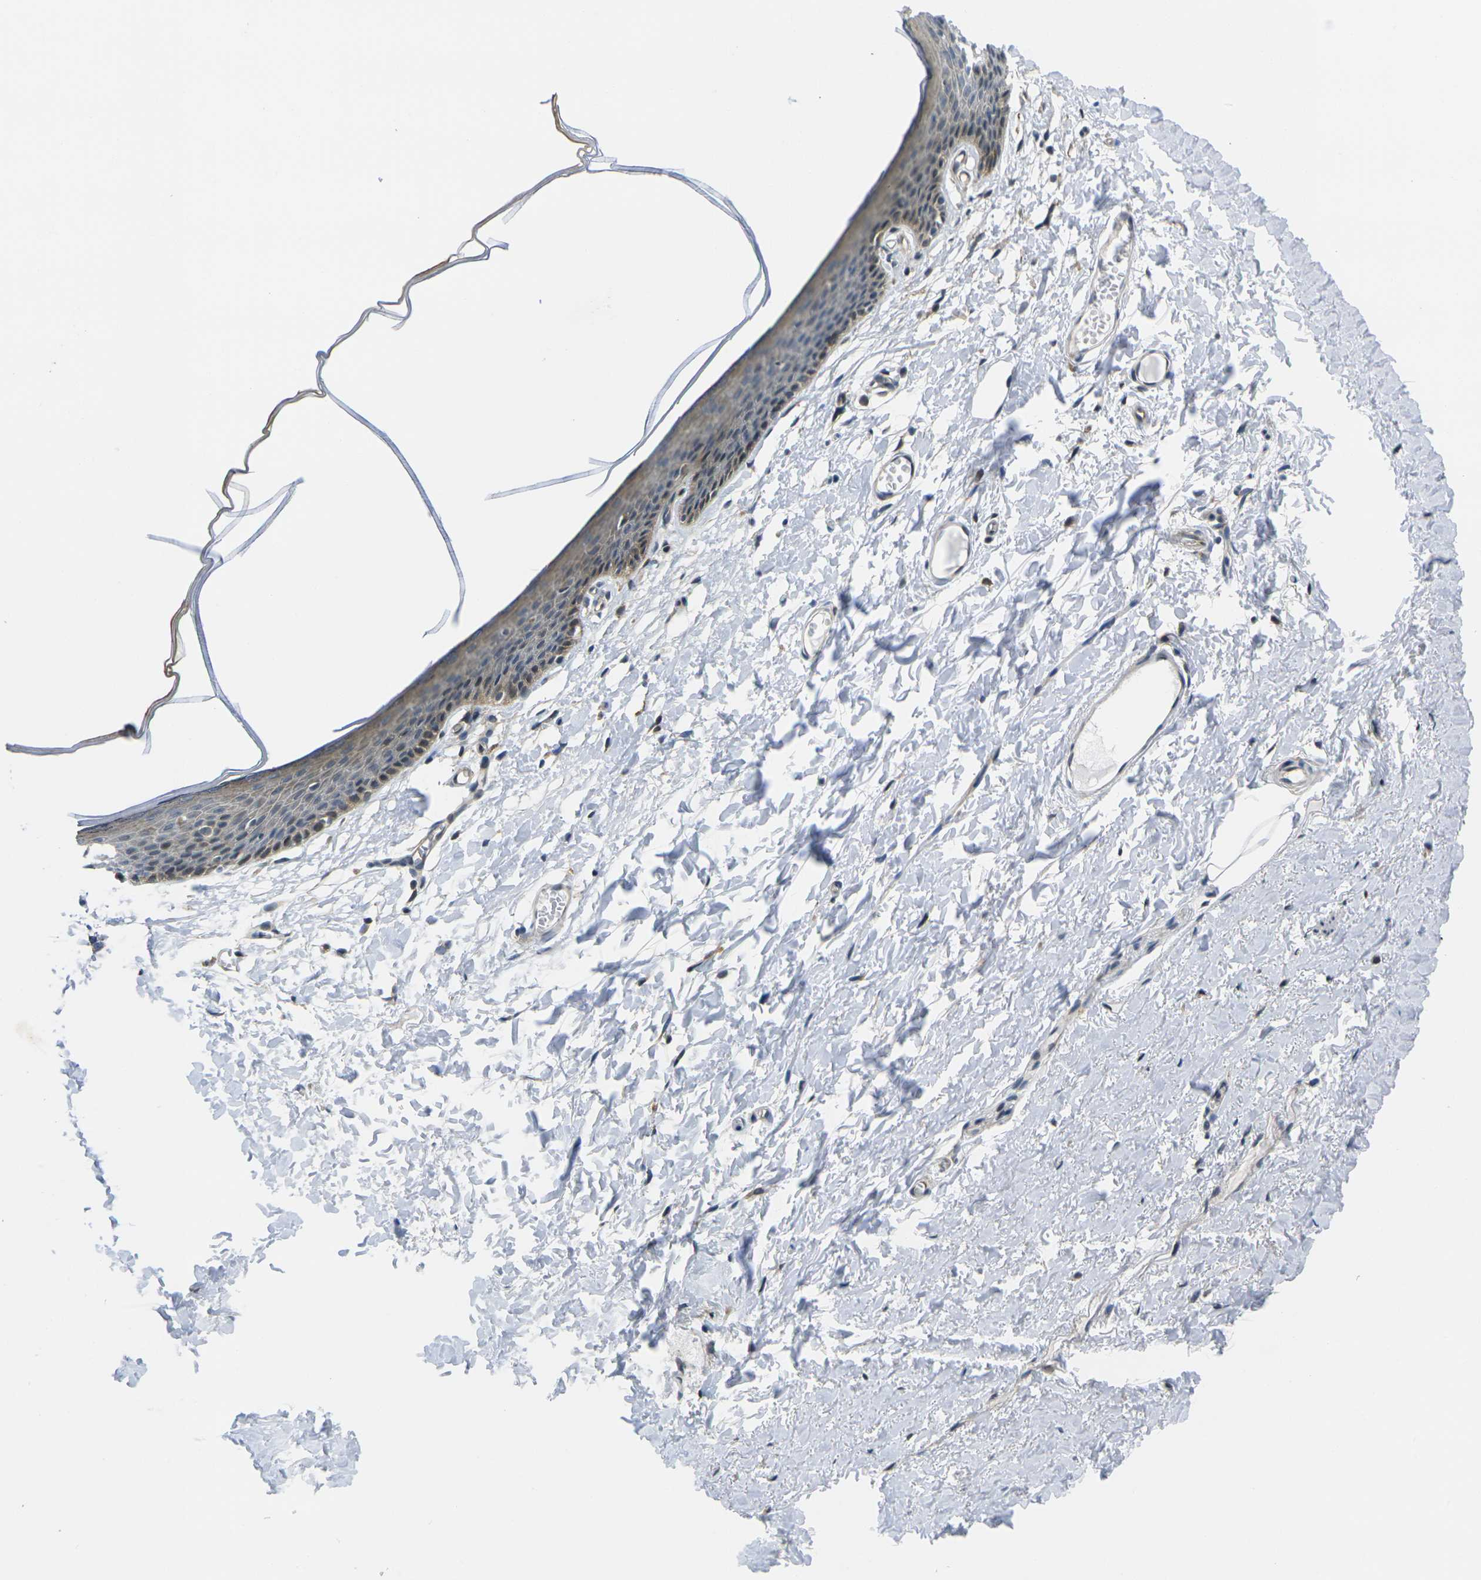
{"staining": {"intensity": "moderate", "quantity": "25%-75%", "location": "cytoplasmic/membranous"}, "tissue": "skin", "cell_type": "Epidermal cells", "image_type": "normal", "snomed": [{"axis": "morphology", "description": "Normal tissue, NOS"}, {"axis": "topography", "description": "Vulva"}], "caption": "Immunohistochemical staining of unremarkable human skin displays moderate cytoplasmic/membranous protein expression in approximately 25%-75% of epidermal cells.", "gene": "ROBO2", "patient": {"sex": "female", "age": 54}}